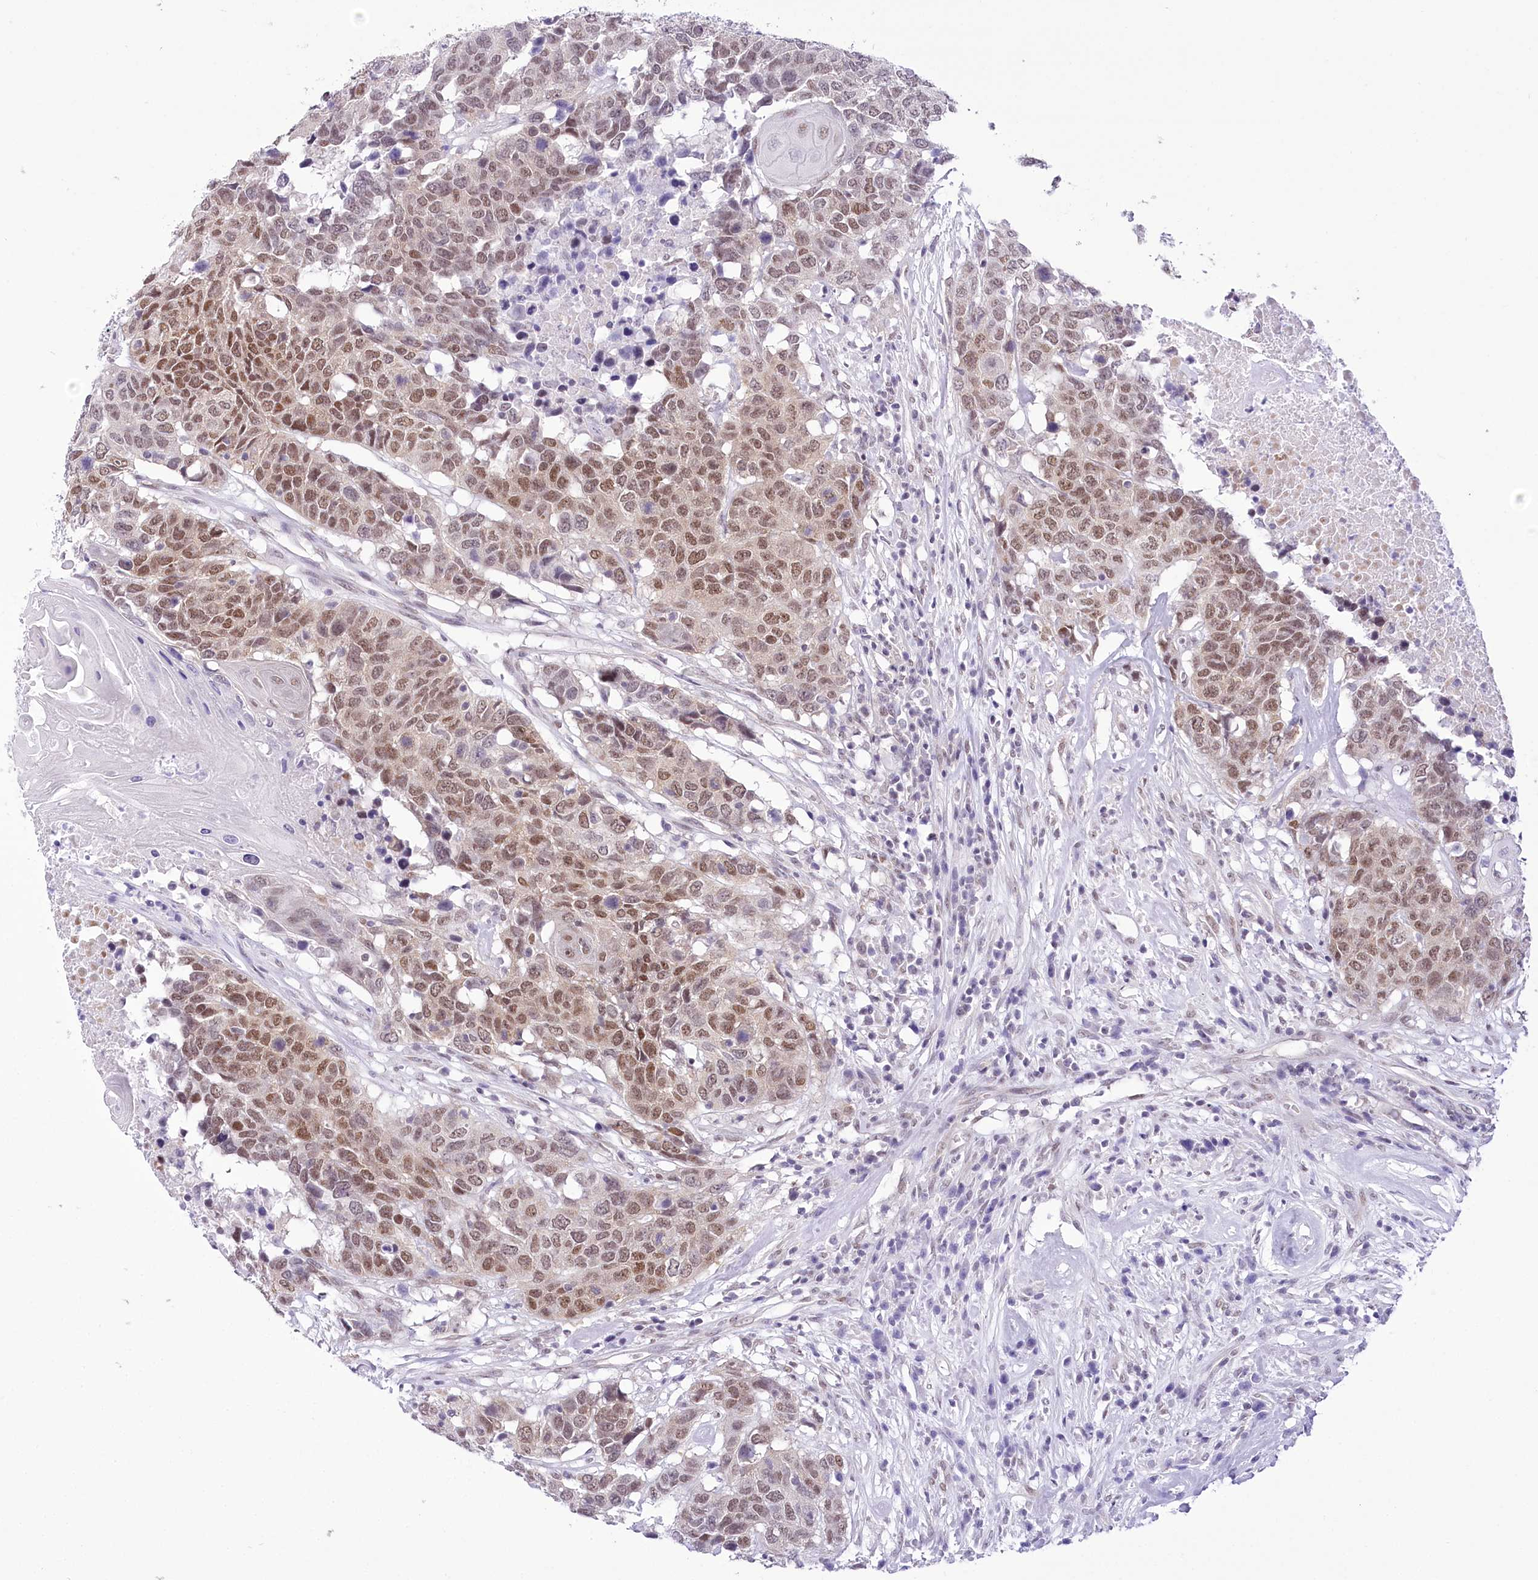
{"staining": {"intensity": "moderate", "quantity": ">75%", "location": "nuclear"}, "tissue": "head and neck cancer", "cell_type": "Tumor cells", "image_type": "cancer", "snomed": [{"axis": "morphology", "description": "Squamous cell carcinoma, NOS"}, {"axis": "topography", "description": "Head-Neck"}], "caption": "The photomicrograph reveals immunohistochemical staining of head and neck cancer (squamous cell carcinoma). There is moderate nuclear staining is present in approximately >75% of tumor cells. (DAB IHC with brightfield microscopy, high magnification).", "gene": "HNRNPA0", "patient": {"sex": "male", "age": 66}}